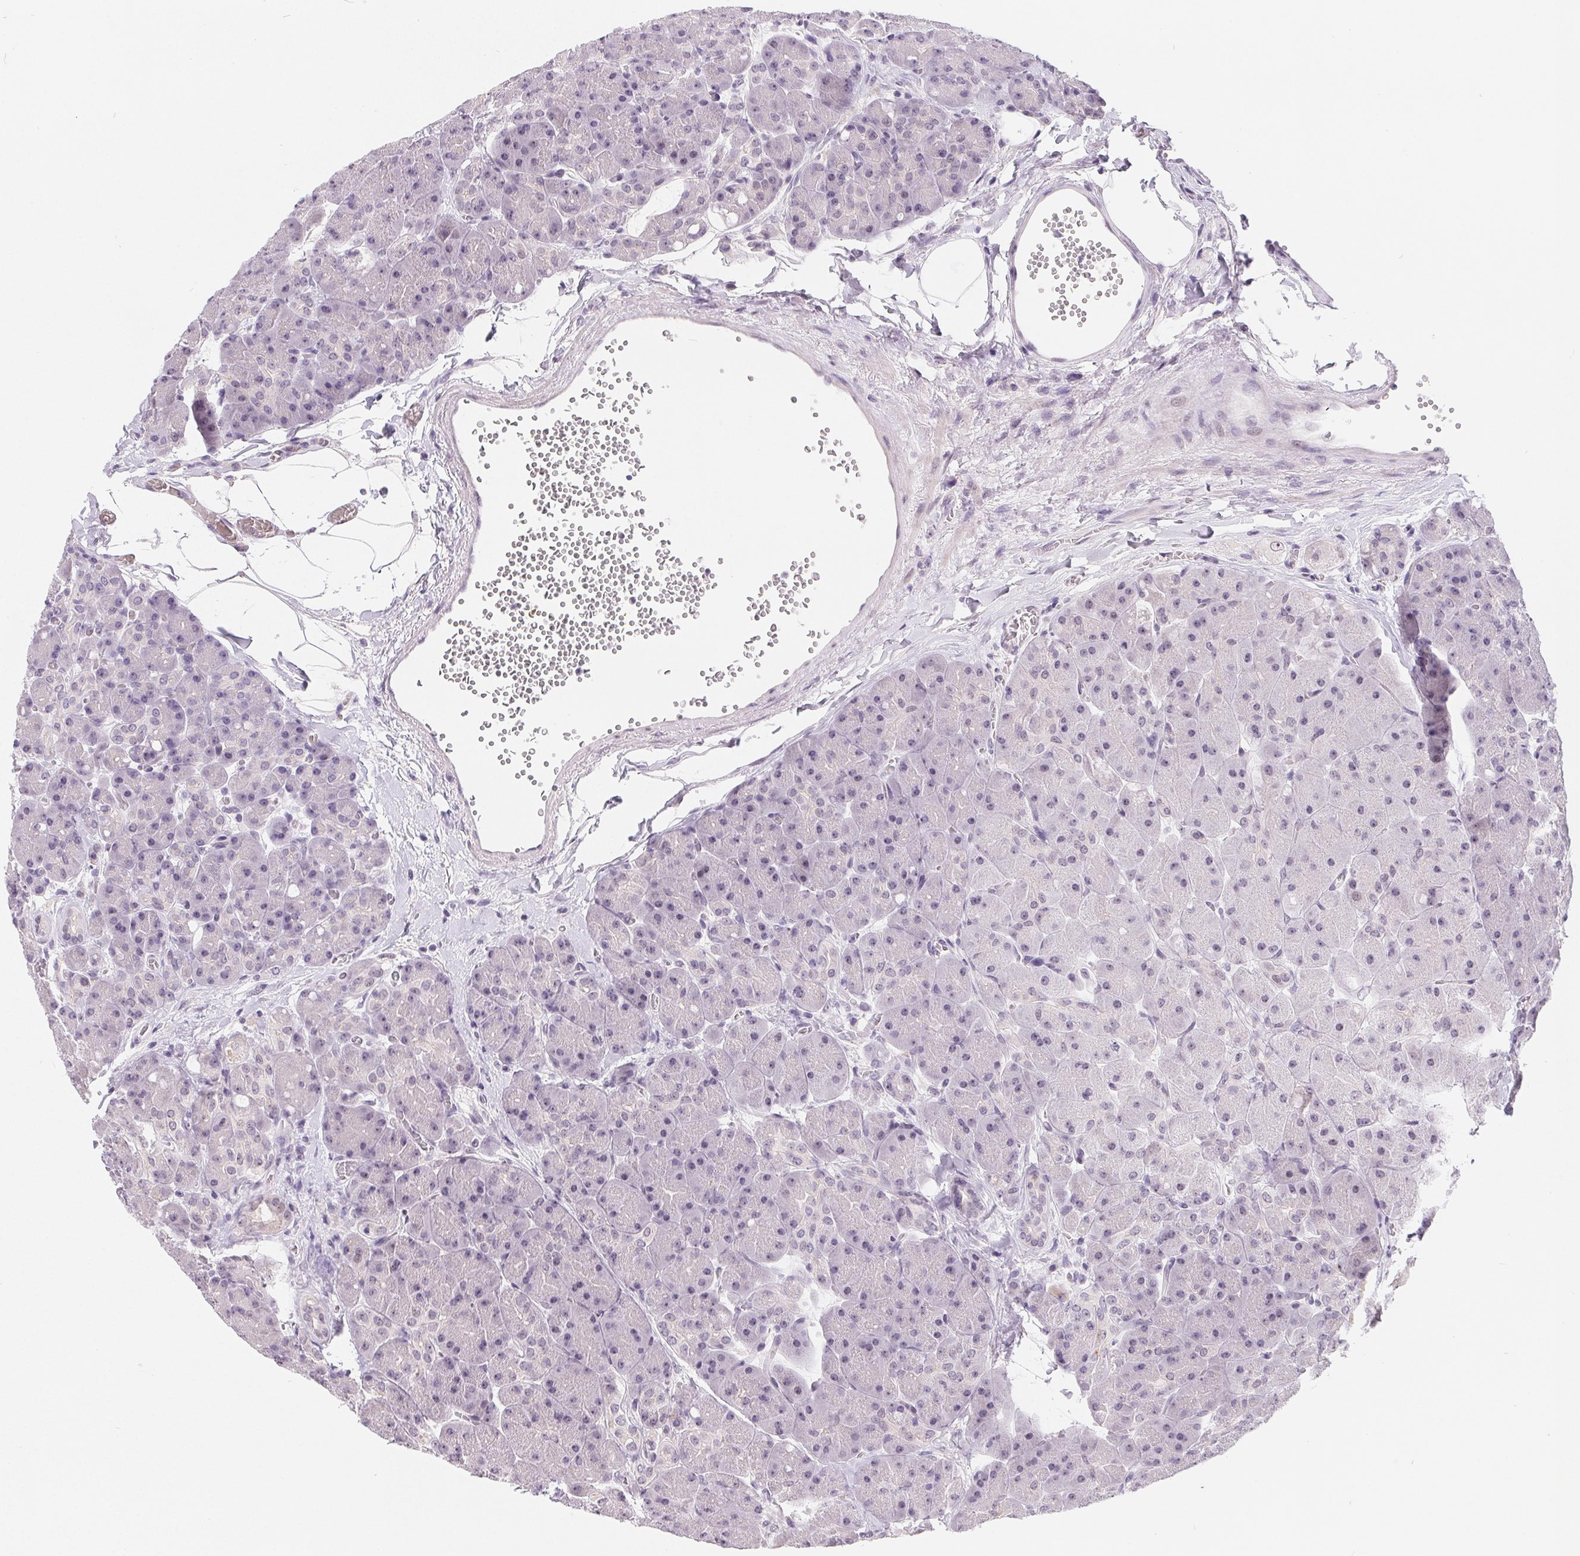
{"staining": {"intensity": "negative", "quantity": "none", "location": "none"}, "tissue": "pancreas", "cell_type": "Exocrine glandular cells", "image_type": "normal", "snomed": [{"axis": "morphology", "description": "Normal tissue, NOS"}, {"axis": "topography", "description": "Pancreas"}], "caption": "DAB (3,3'-diaminobenzidine) immunohistochemical staining of unremarkable pancreas demonstrates no significant staining in exocrine glandular cells. (DAB (3,3'-diaminobenzidine) IHC, high magnification).", "gene": "LCA5L", "patient": {"sex": "male", "age": 55}}